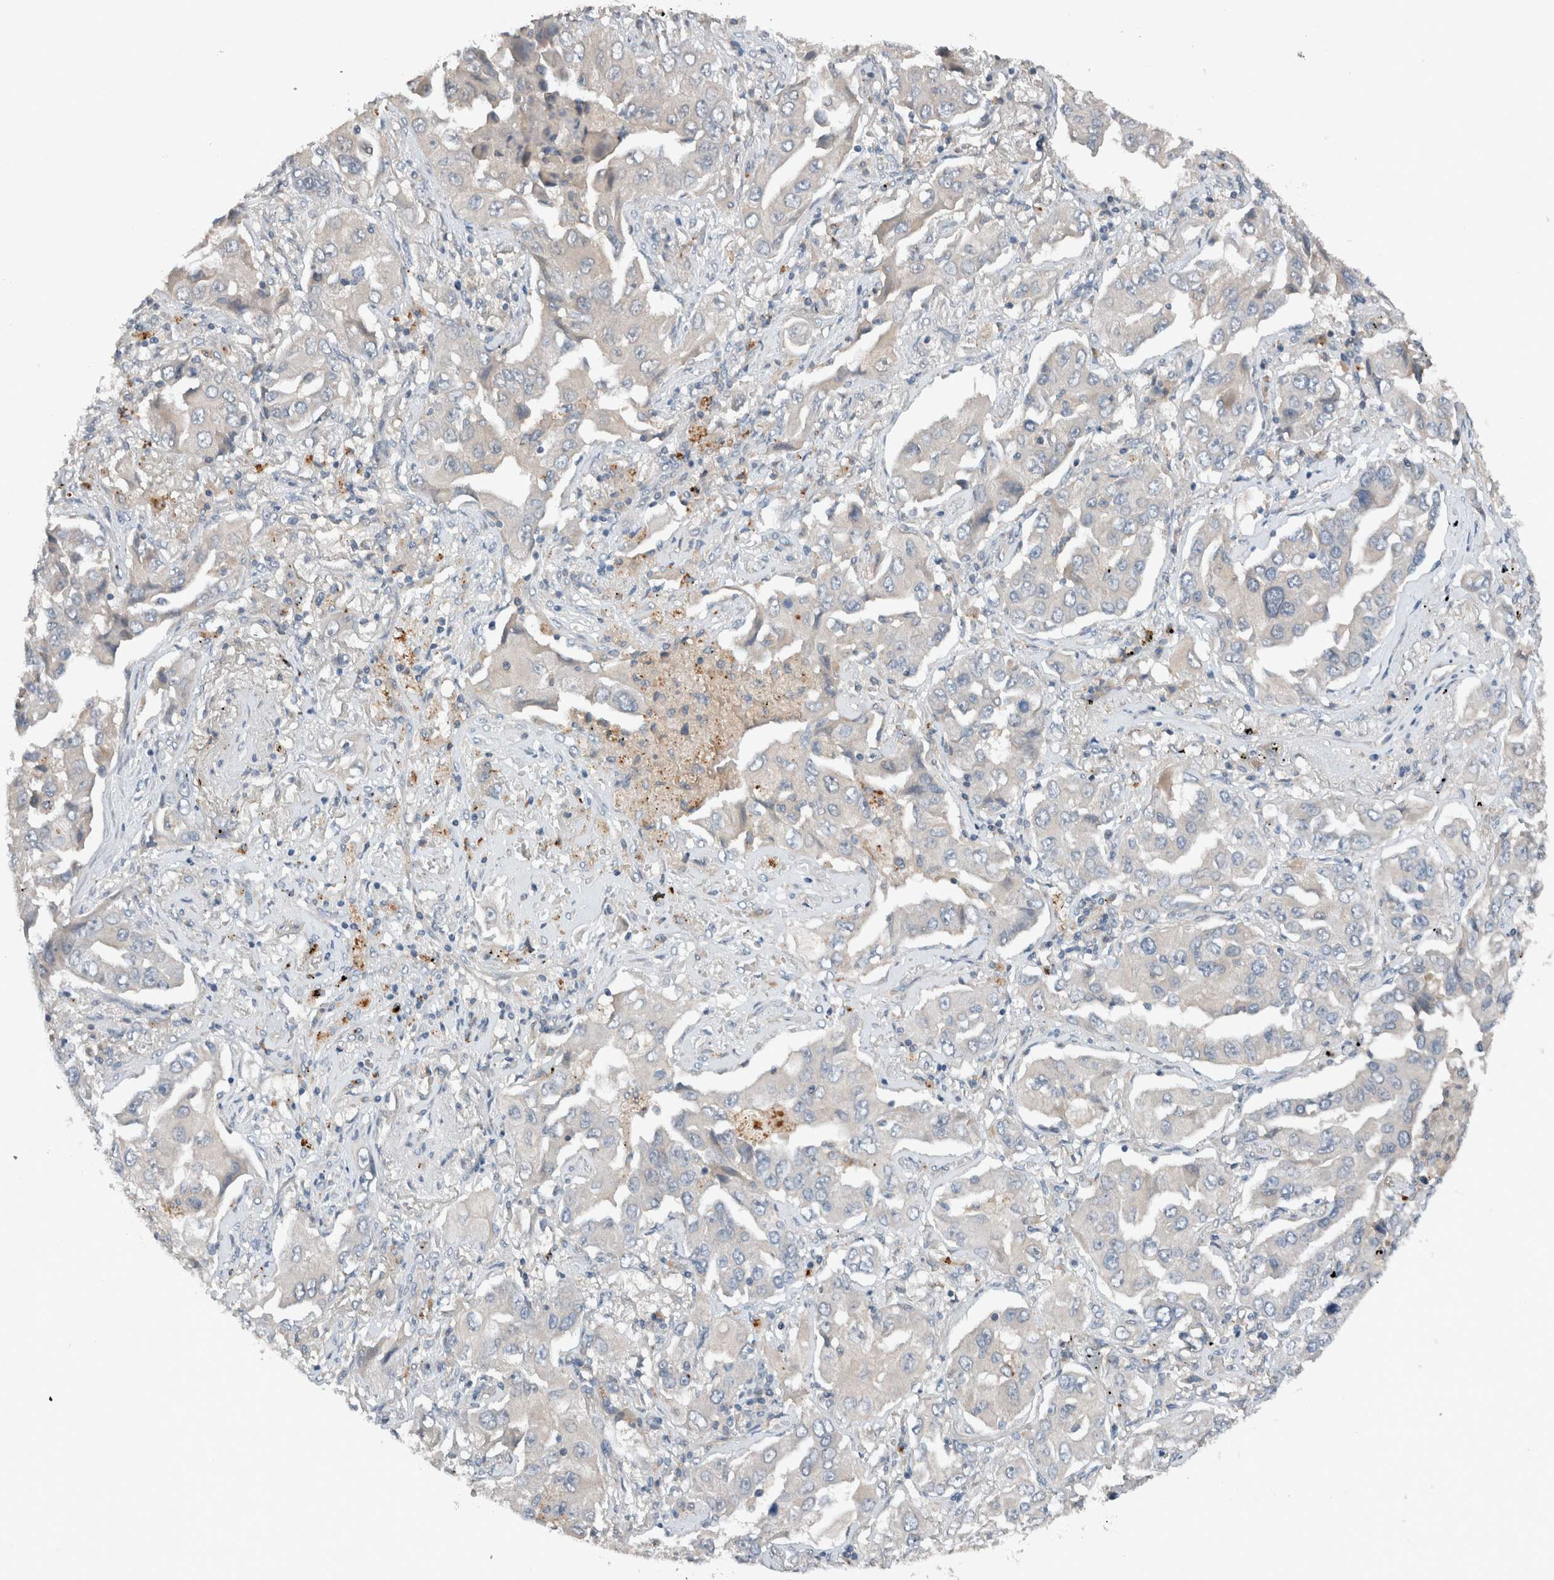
{"staining": {"intensity": "negative", "quantity": "none", "location": "none"}, "tissue": "lung cancer", "cell_type": "Tumor cells", "image_type": "cancer", "snomed": [{"axis": "morphology", "description": "Adenocarcinoma, NOS"}, {"axis": "topography", "description": "Lung"}], "caption": "High power microscopy photomicrograph of an IHC histopathology image of lung cancer, revealing no significant staining in tumor cells. The staining was performed using DAB (3,3'-diaminobenzidine) to visualize the protein expression in brown, while the nuclei were stained in blue with hematoxylin (Magnification: 20x).", "gene": "UGCG", "patient": {"sex": "female", "age": 65}}